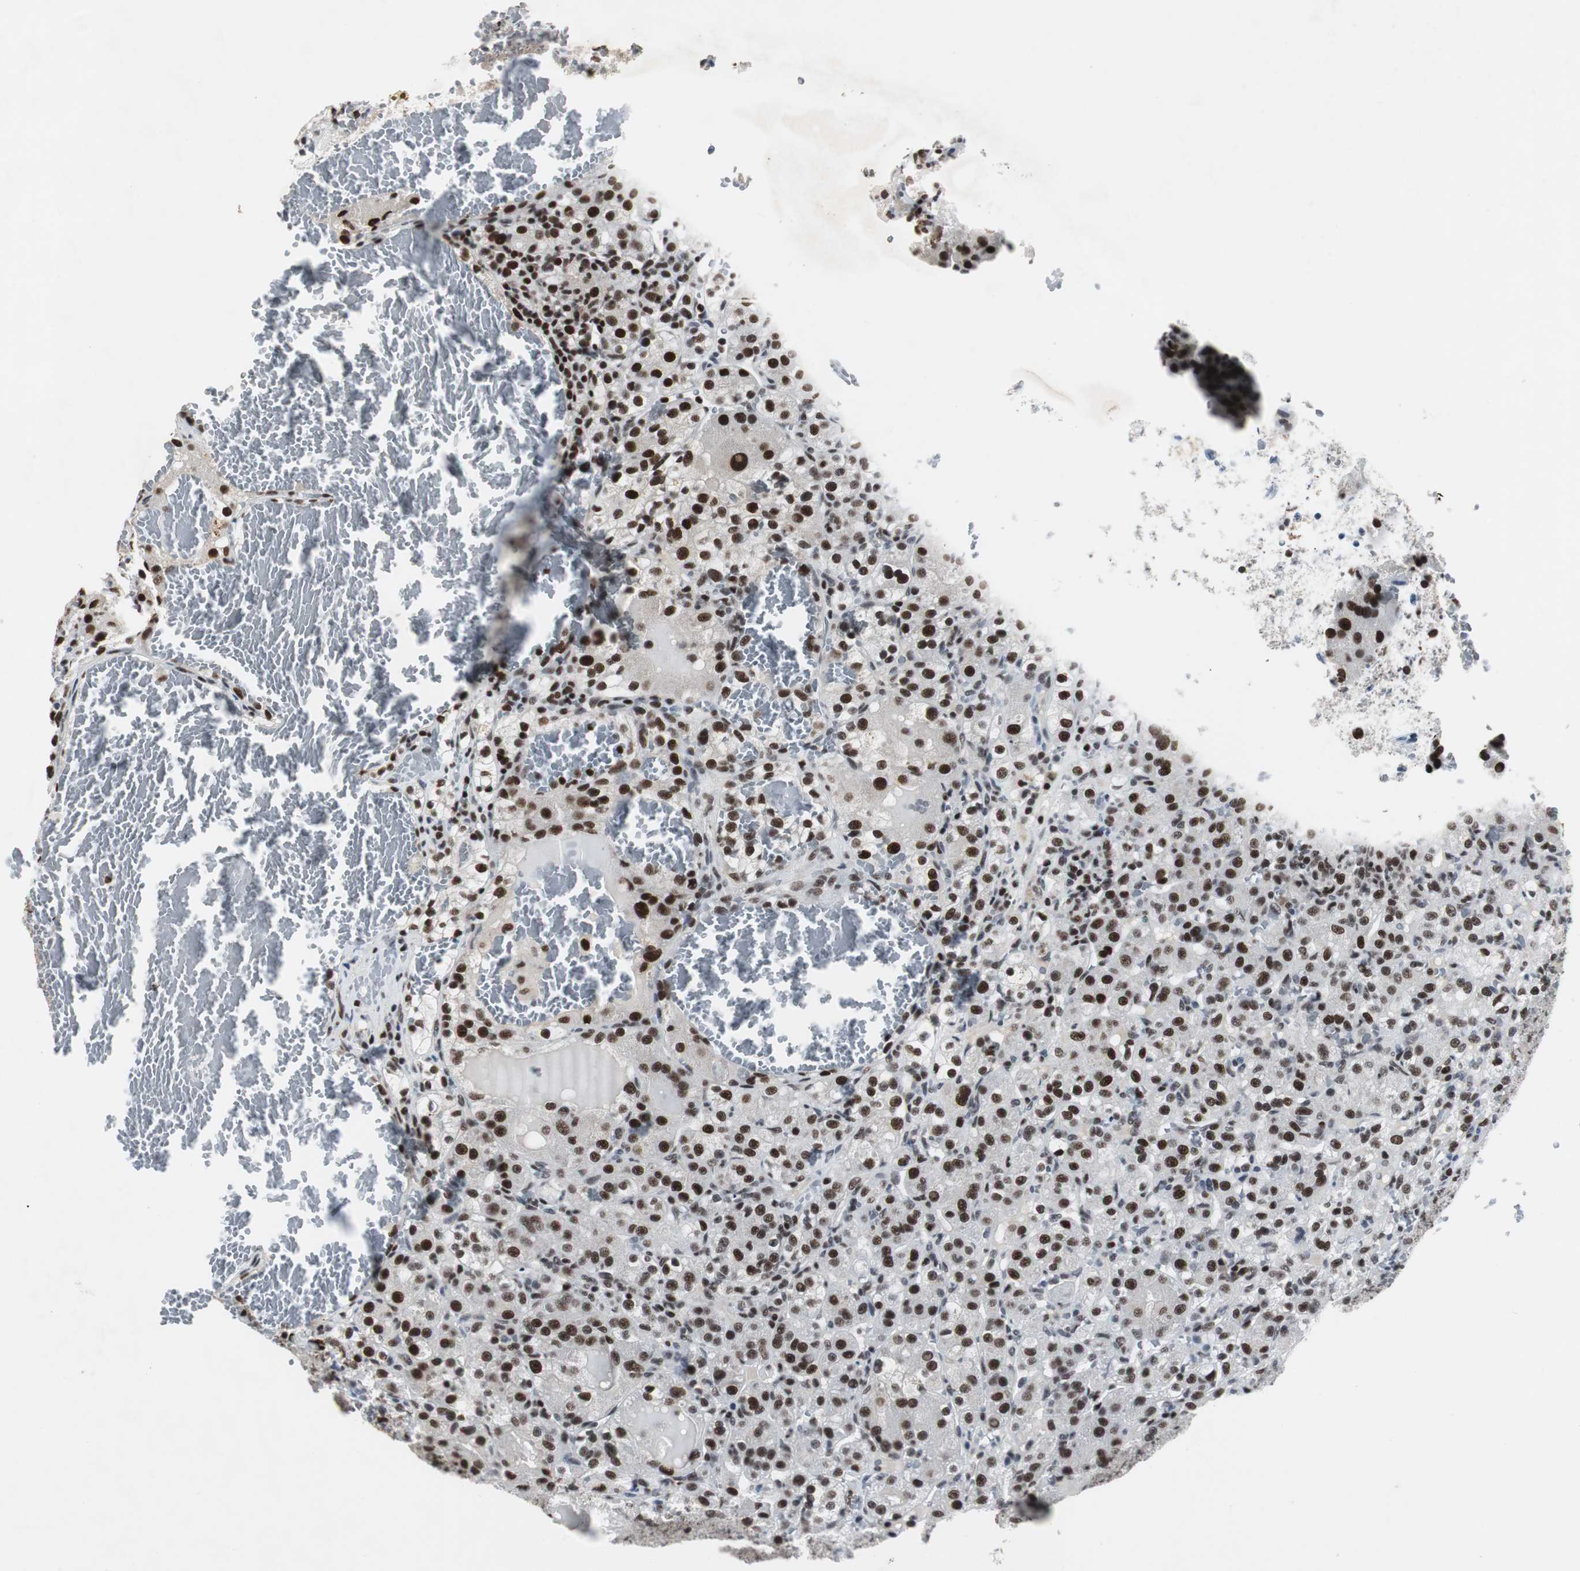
{"staining": {"intensity": "strong", "quantity": ">75%", "location": "nuclear"}, "tissue": "renal cancer", "cell_type": "Tumor cells", "image_type": "cancer", "snomed": [{"axis": "morphology", "description": "Normal tissue, NOS"}, {"axis": "morphology", "description": "Adenocarcinoma, NOS"}, {"axis": "topography", "description": "Kidney"}], "caption": "Immunohistochemistry image of renal adenocarcinoma stained for a protein (brown), which demonstrates high levels of strong nuclear staining in about >75% of tumor cells.", "gene": "RAD9A", "patient": {"sex": "male", "age": 61}}